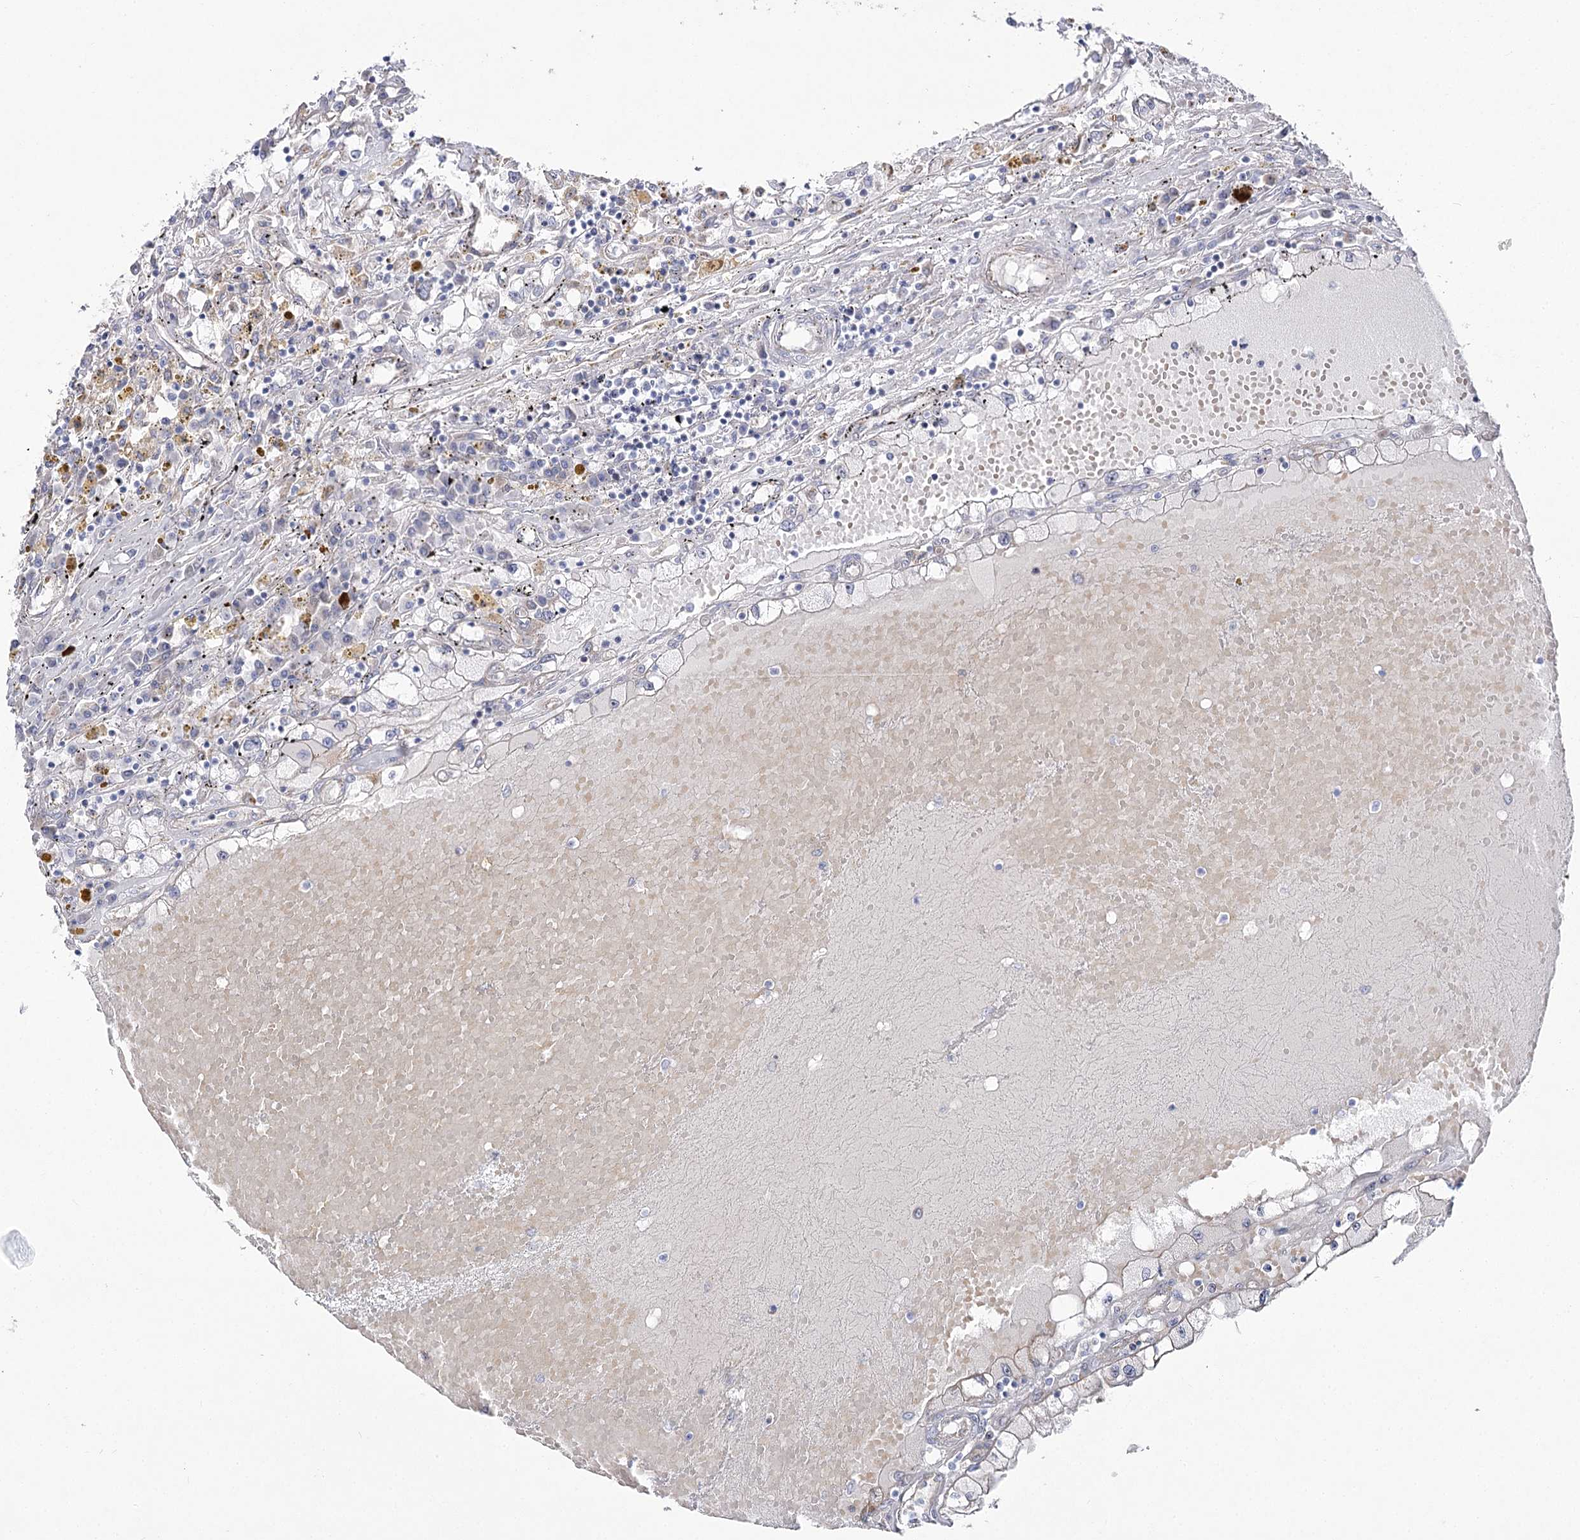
{"staining": {"intensity": "negative", "quantity": "none", "location": "none"}, "tissue": "renal cancer", "cell_type": "Tumor cells", "image_type": "cancer", "snomed": [{"axis": "morphology", "description": "Adenocarcinoma, NOS"}, {"axis": "topography", "description": "Kidney"}], "caption": "Tumor cells are negative for protein expression in human renal cancer.", "gene": "SUOX", "patient": {"sex": "male", "age": 56}}